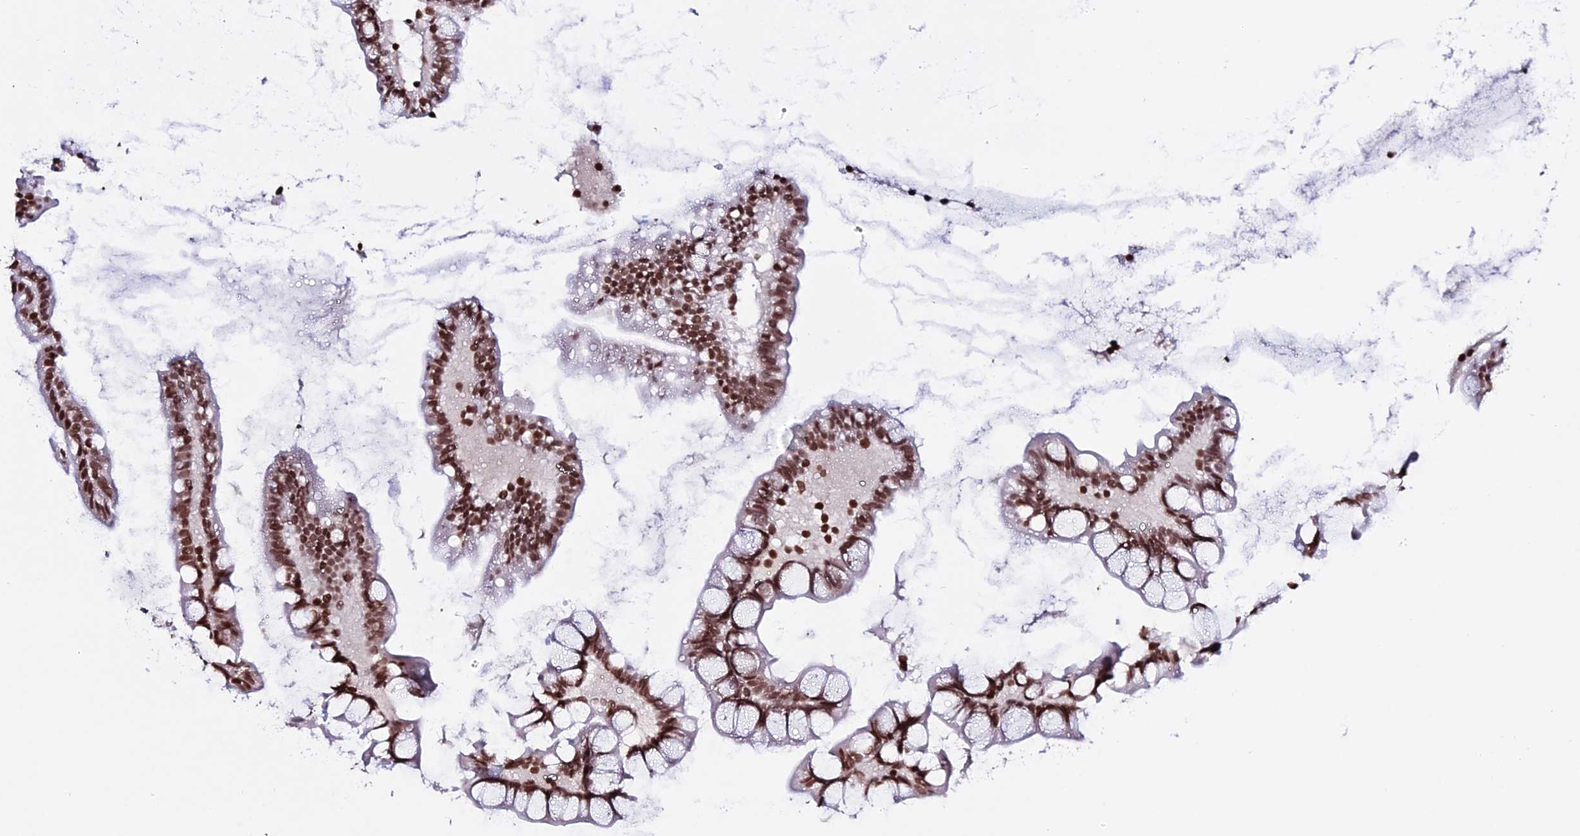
{"staining": {"intensity": "moderate", "quantity": ">75%", "location": "nuclear"}, "tissue": "small intestine", "cell_type": "Glandular cells", "image_type": "normal", "snomed": [{"axis": "morphology", "description": "Normal tissue, NOS"}, {"axis": "topography", "description": "Small intestine"}], "caption": "This image demonstrates immunohistochemistry (IHC) staining of unremarkable human small intestine, with medium moderate nuclear positivity in approximately >75% of glandular cells.", "gene": "ENSG00000282988", "patient": {"sex": "male", "age": 70}}